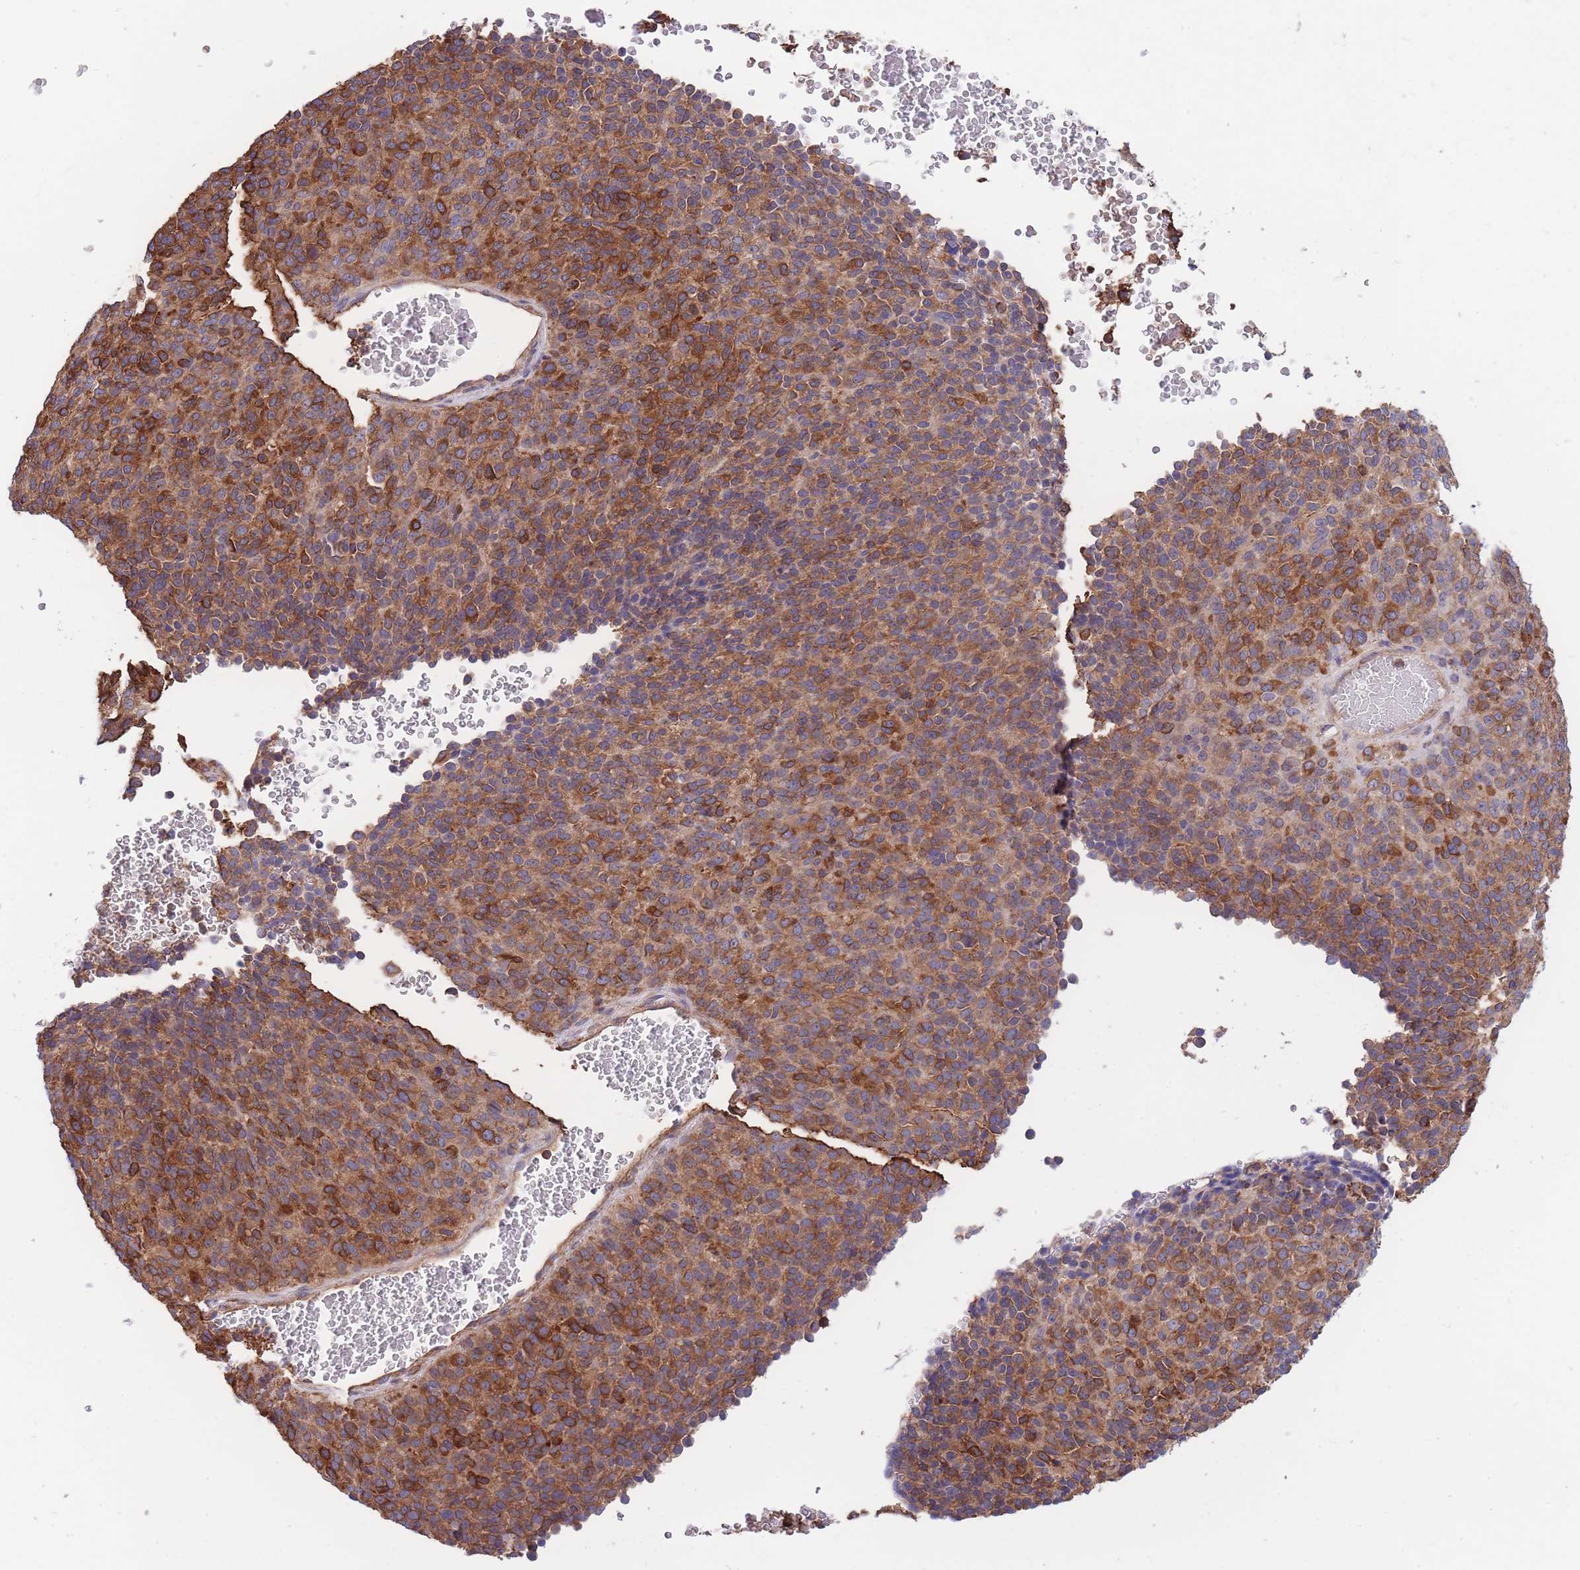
{"staining": {"intensity": "strong", "quantity": ">75%", "location": "cytoplasmic/membranous"}, "tissue": "melanoma", "cell_type": "Tumor cells", "image_type": "cancer", "snomed": [{"axis": "morphology", "description": "Malignant melanoma, Metastatic site"}, {"axis": "topography", "description": "Brain"}], "caption": "Strong cytoplasmic/membranous protein positivity is seen in approximately >75% of tumor cells in malignant melanoma (metastatic site).", "gene": "LRRN4CL", "patient": {"sex": "female", "age": 56}}